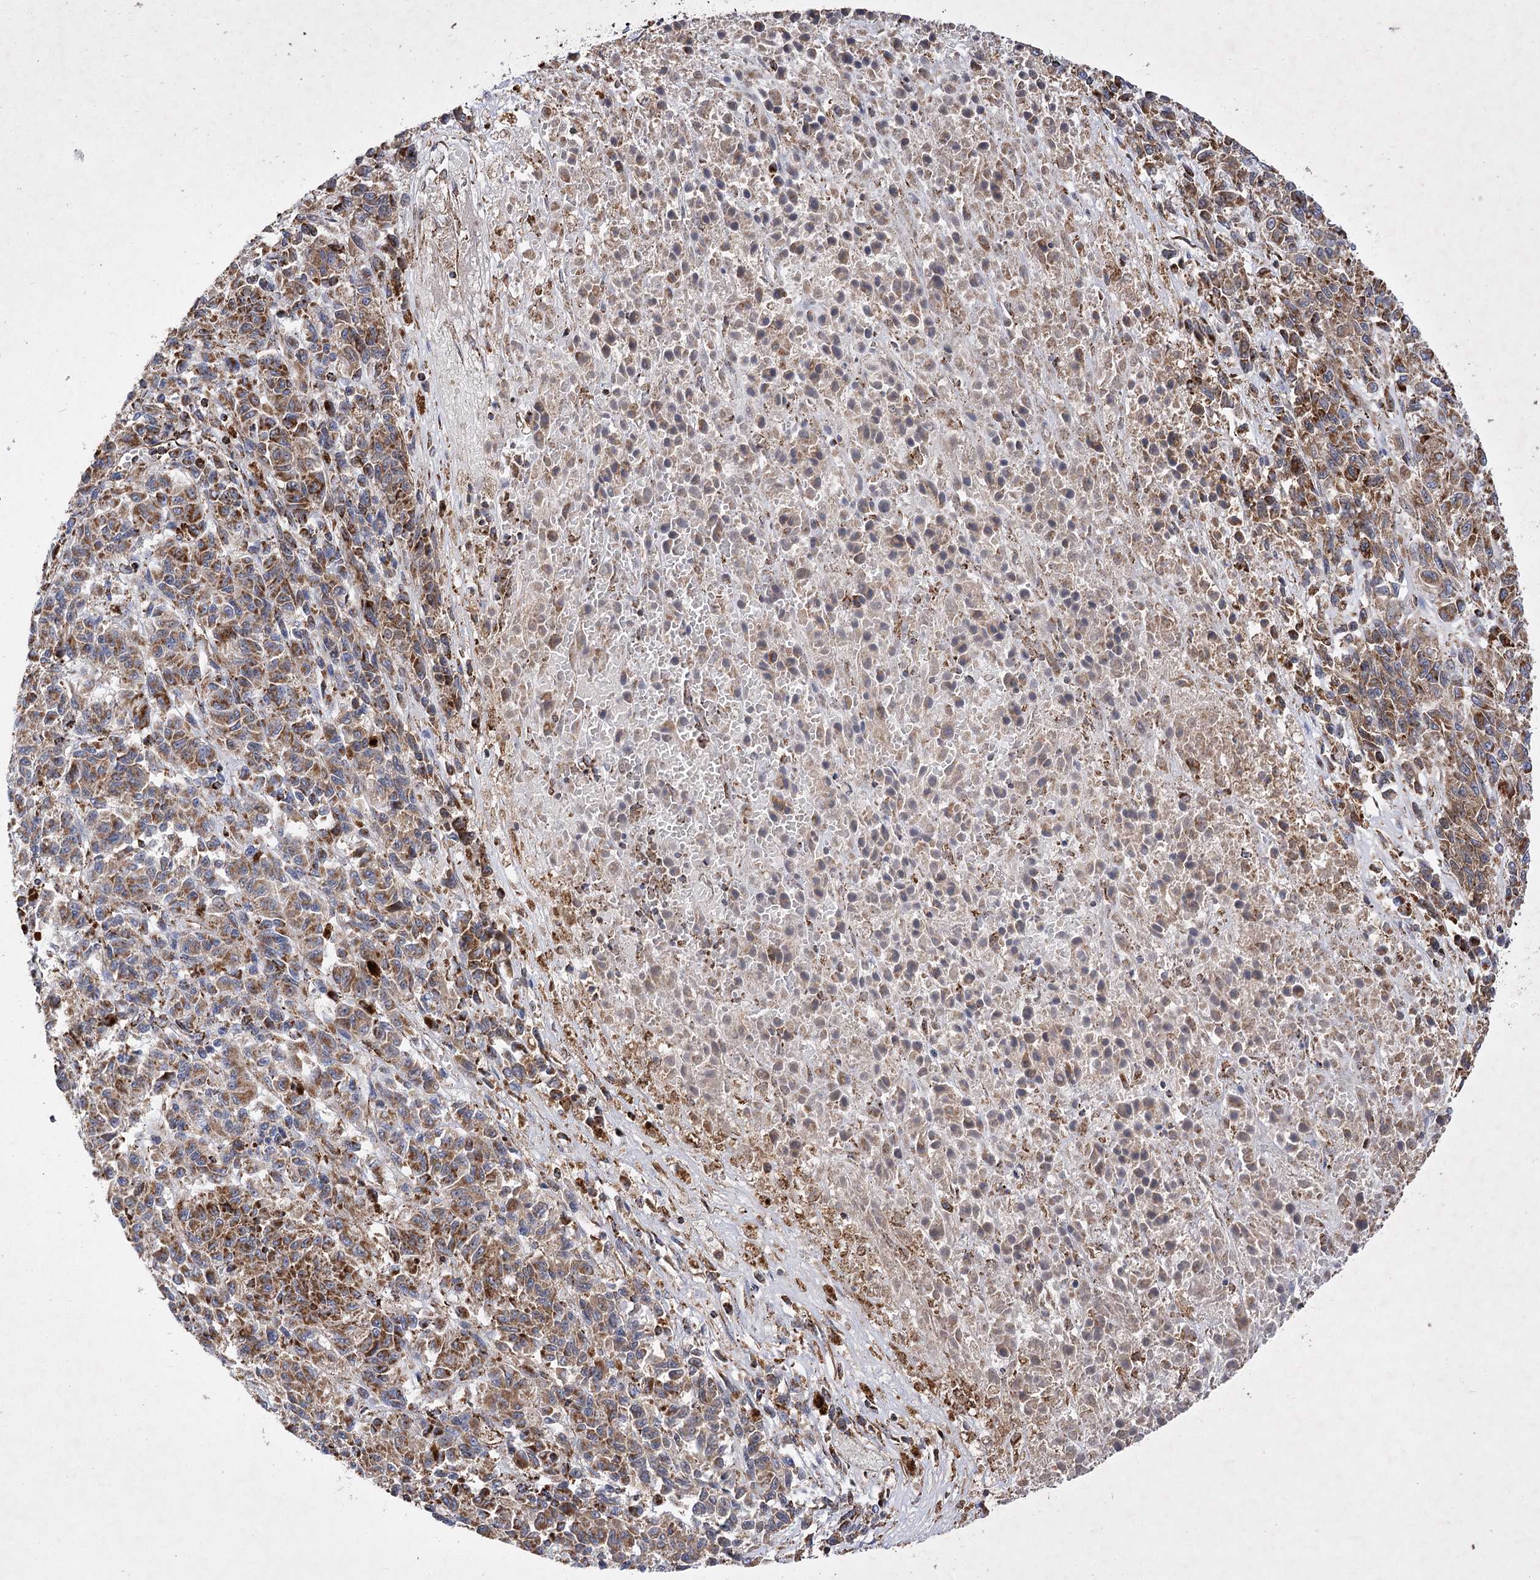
{"staining": {"intensity": "strong", "quantity": ">75%", "location": "cytoplasmic/membranous"}, "tissue": "melanoma", "cell_type": "Tumor cells", "image_type": "cancer", "snomed": [{"axis": "morphology", "description": "Malignant melanoma, Metastatic site"}, {"axis": "topography", "description": "Lung"}], "caption": "Tumor cells reveal strong cytoplasmic/membranous positivity in about >75% of cells in melanoma.", "gene": "ASNSD1", "patient": {"sex": "male", "age": 64}}